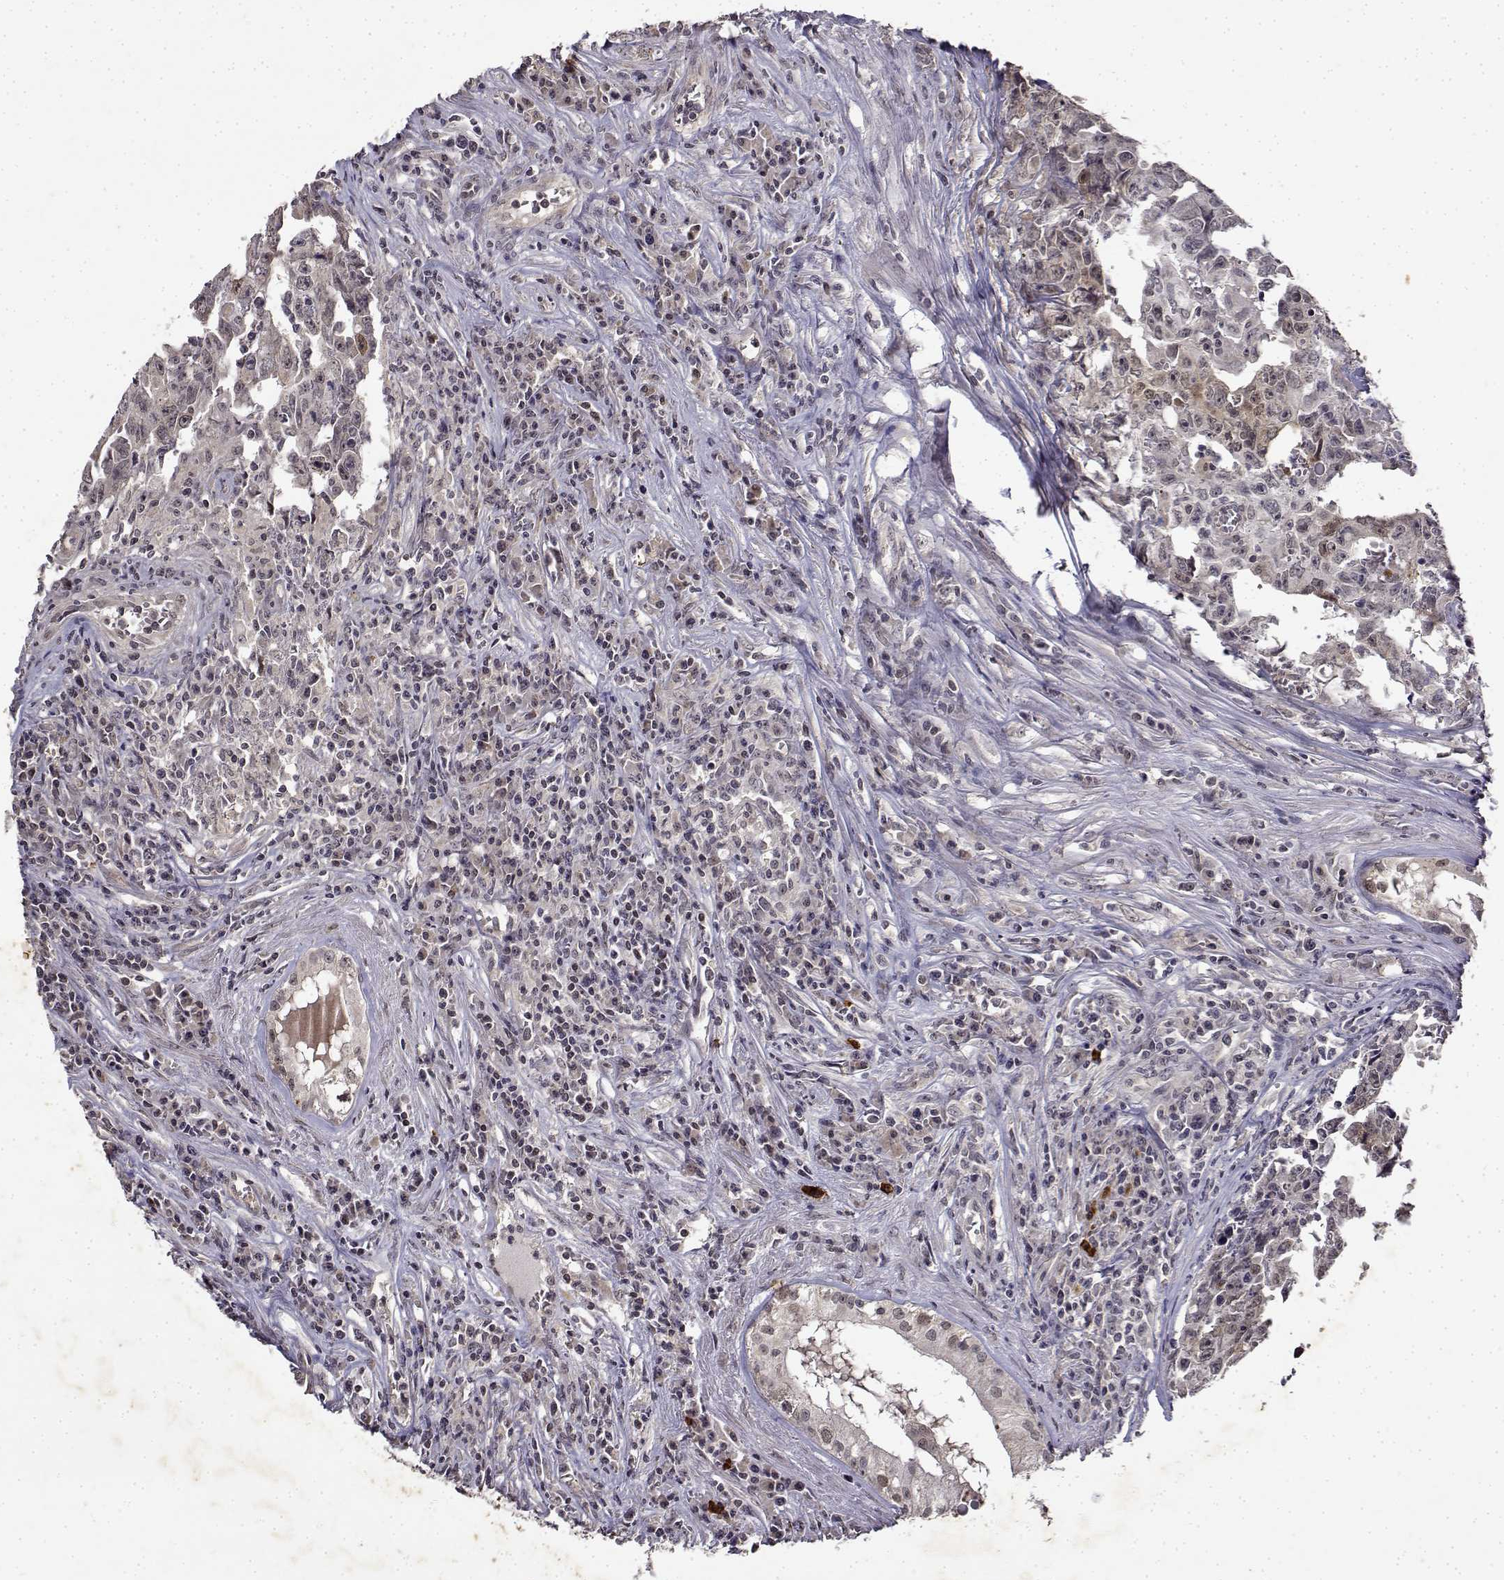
{"staining": {"intensity": "negative", "quantity": "none", "location": "none"}, "tissue": "testis cancer", "cell_type": "Tumor cells", "image_type": "cancer", "snomed": [{"axis": "morphology", "description": "Carcinoma, Embryonal, NOS"}, {"axis": "topography", "description": "Testis"}], "caption": "A high-resolution micrograph shows immunohistochemistry (IHC) staining of embryonal carcinoma (testis), which exhibits no significant staining in tumor cells. The staining was performed using DAB to visualize the protein expression in brown, while the nuclei were stained in blue with hematoxylin (Magnification: 20x).", "gene": "BDNF", "patient": {"sex": "male", "age": 22}}